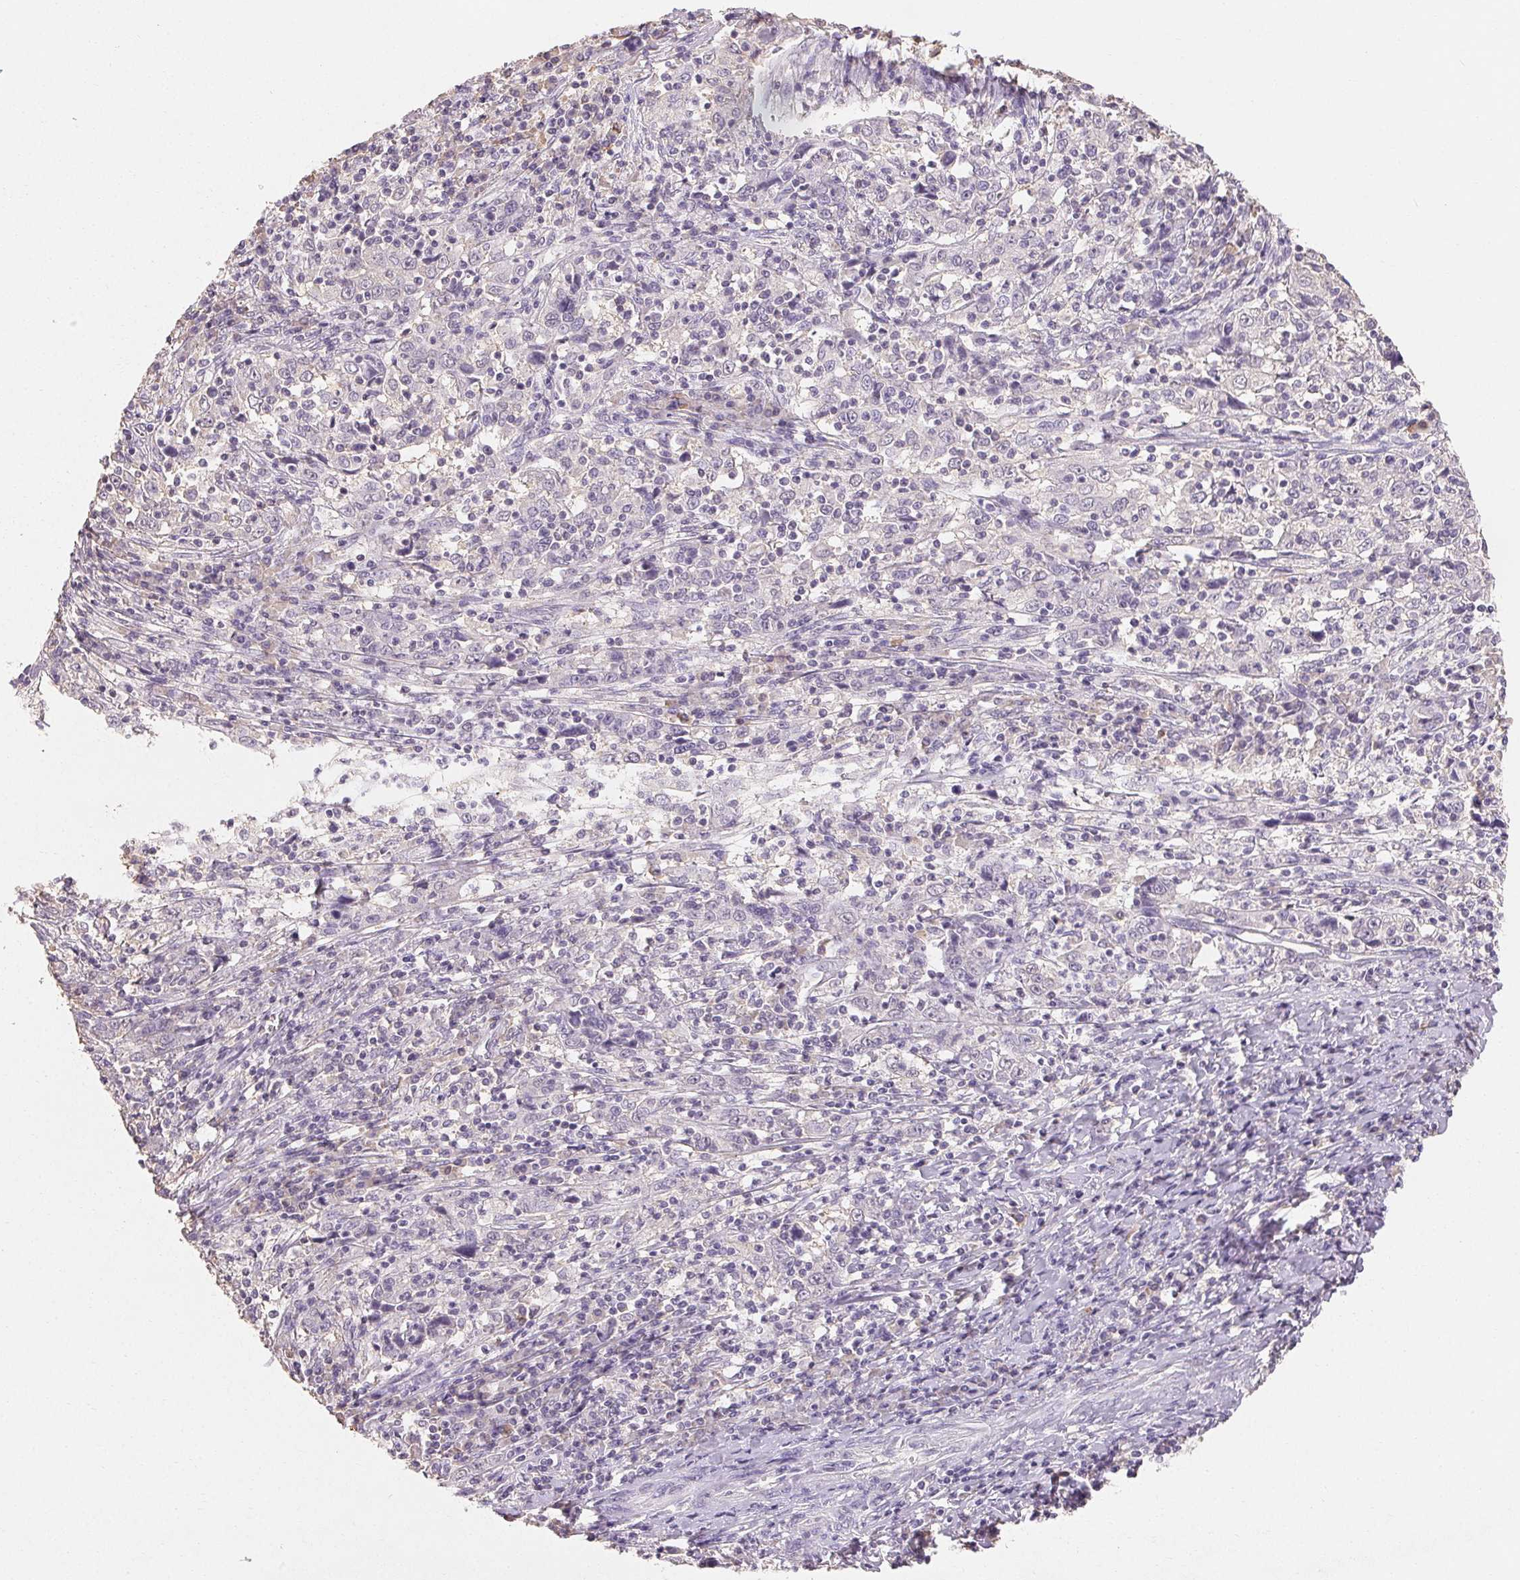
{"staining": {"intensity": "negative", "quantity": "none", "location": "none"}, "tissue": "cervical cancer", "cell_type": "Tumor cells", "image_type": "cancer", "snomed": [{"axis": "morphology", "description": "Squamous cell carcinoma, NOS"}, {"axis": "topography", "description": "Cervix"}], "caption": "The photomicrograph reveals no staining of tumor cells in squamous cell carcinoma (cervical).", "gene": "MAP7D2", "patient": {"sex": "female", "age": 46}}